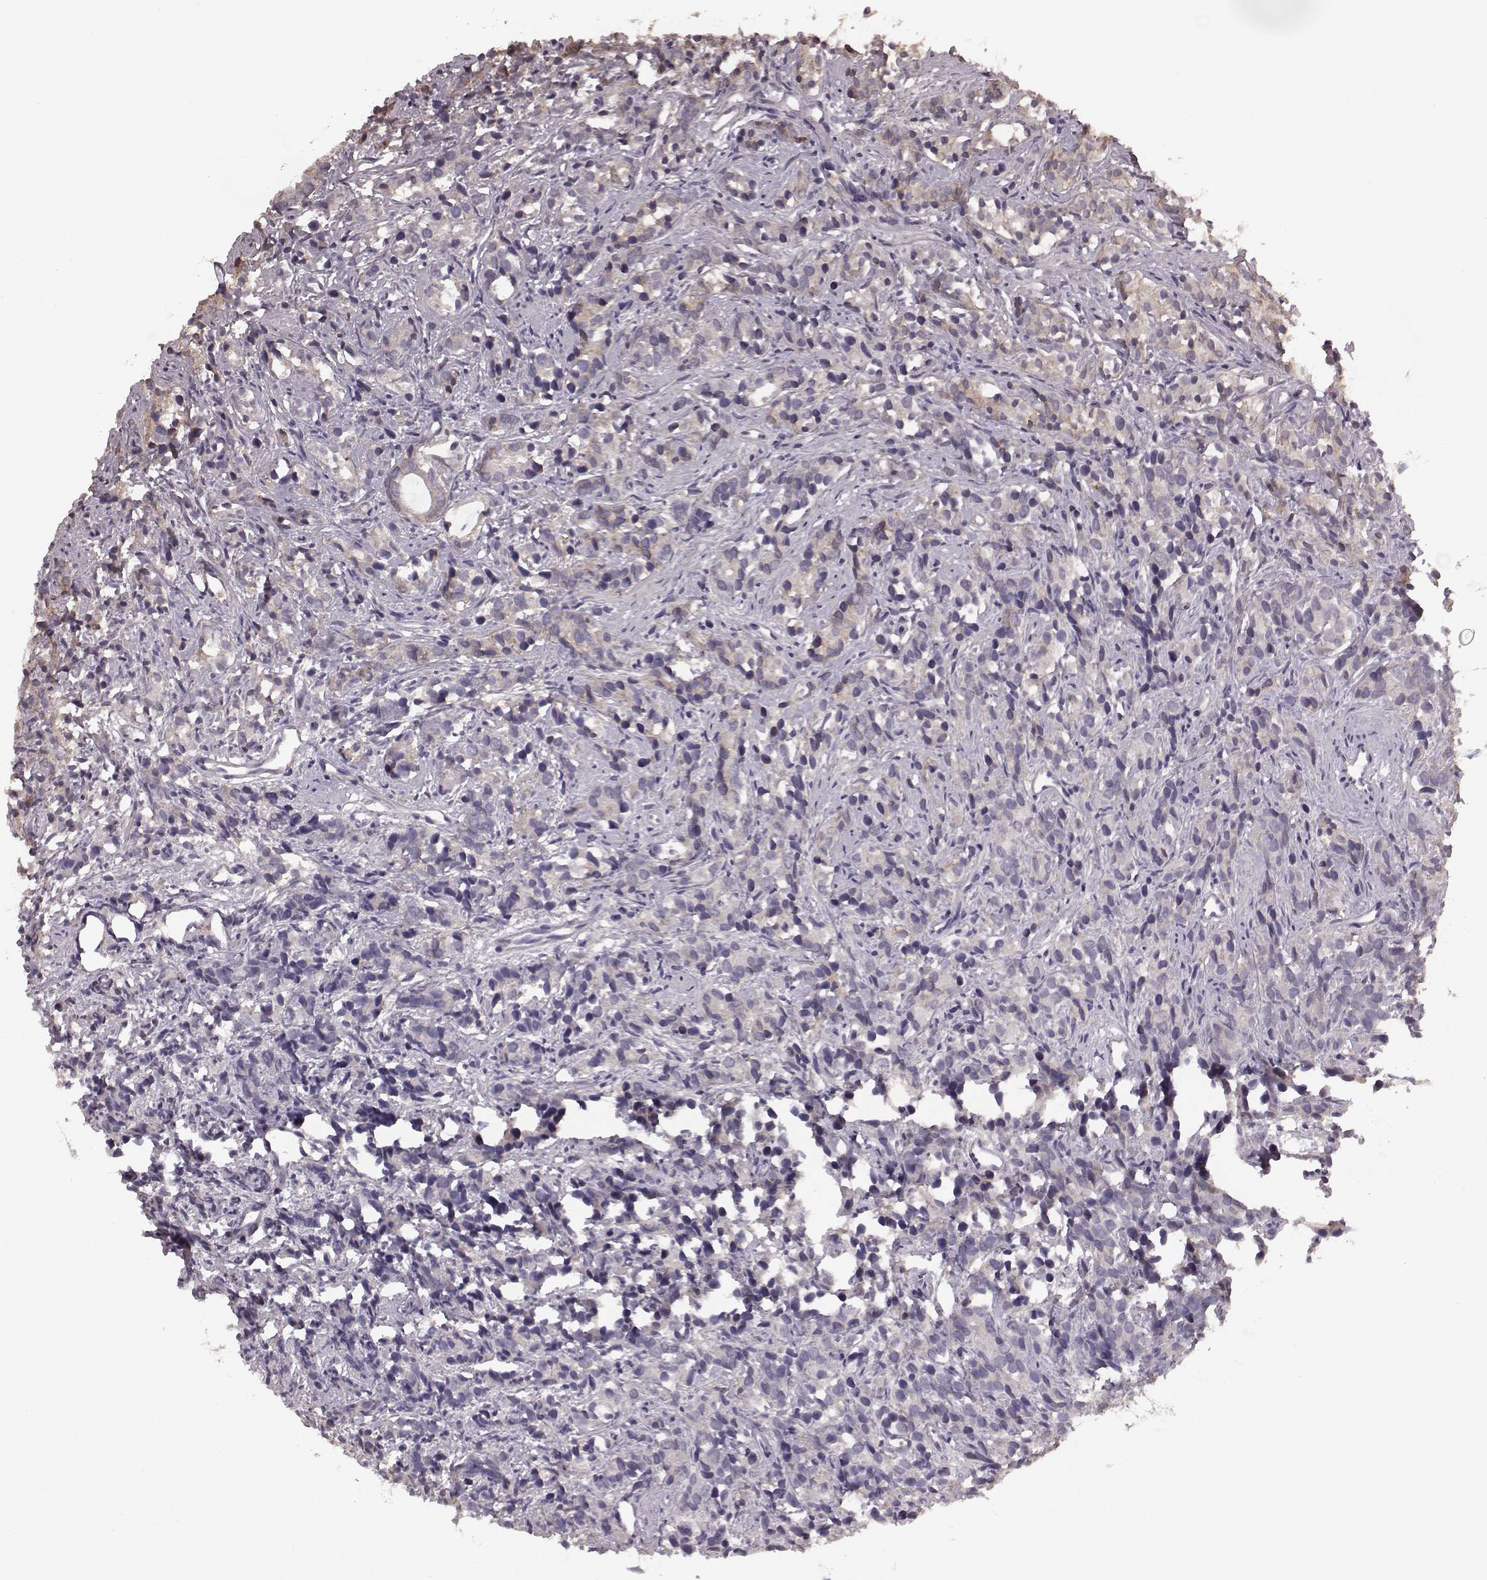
{"staining": {"intensity": "negative", "quantity": "none", "location": "none"}, "tissue": "prostate cancer", "cell_type": "Tumor cells", "image_type": "cancer", "snomed": [{"axis": "morphology", "description": "Adenocarcinoma, High grade"}, {"axis": "topography", "description": "Prostate"}], "caption": "A photomicrograph of human prostate cancer is negative for staining in tumor cells. (Immunohistochemistry (ihc), brightfield microscopy, high magnification).", "gene": "PDCD1", "patient": {"sex": "male", "age": 84}}